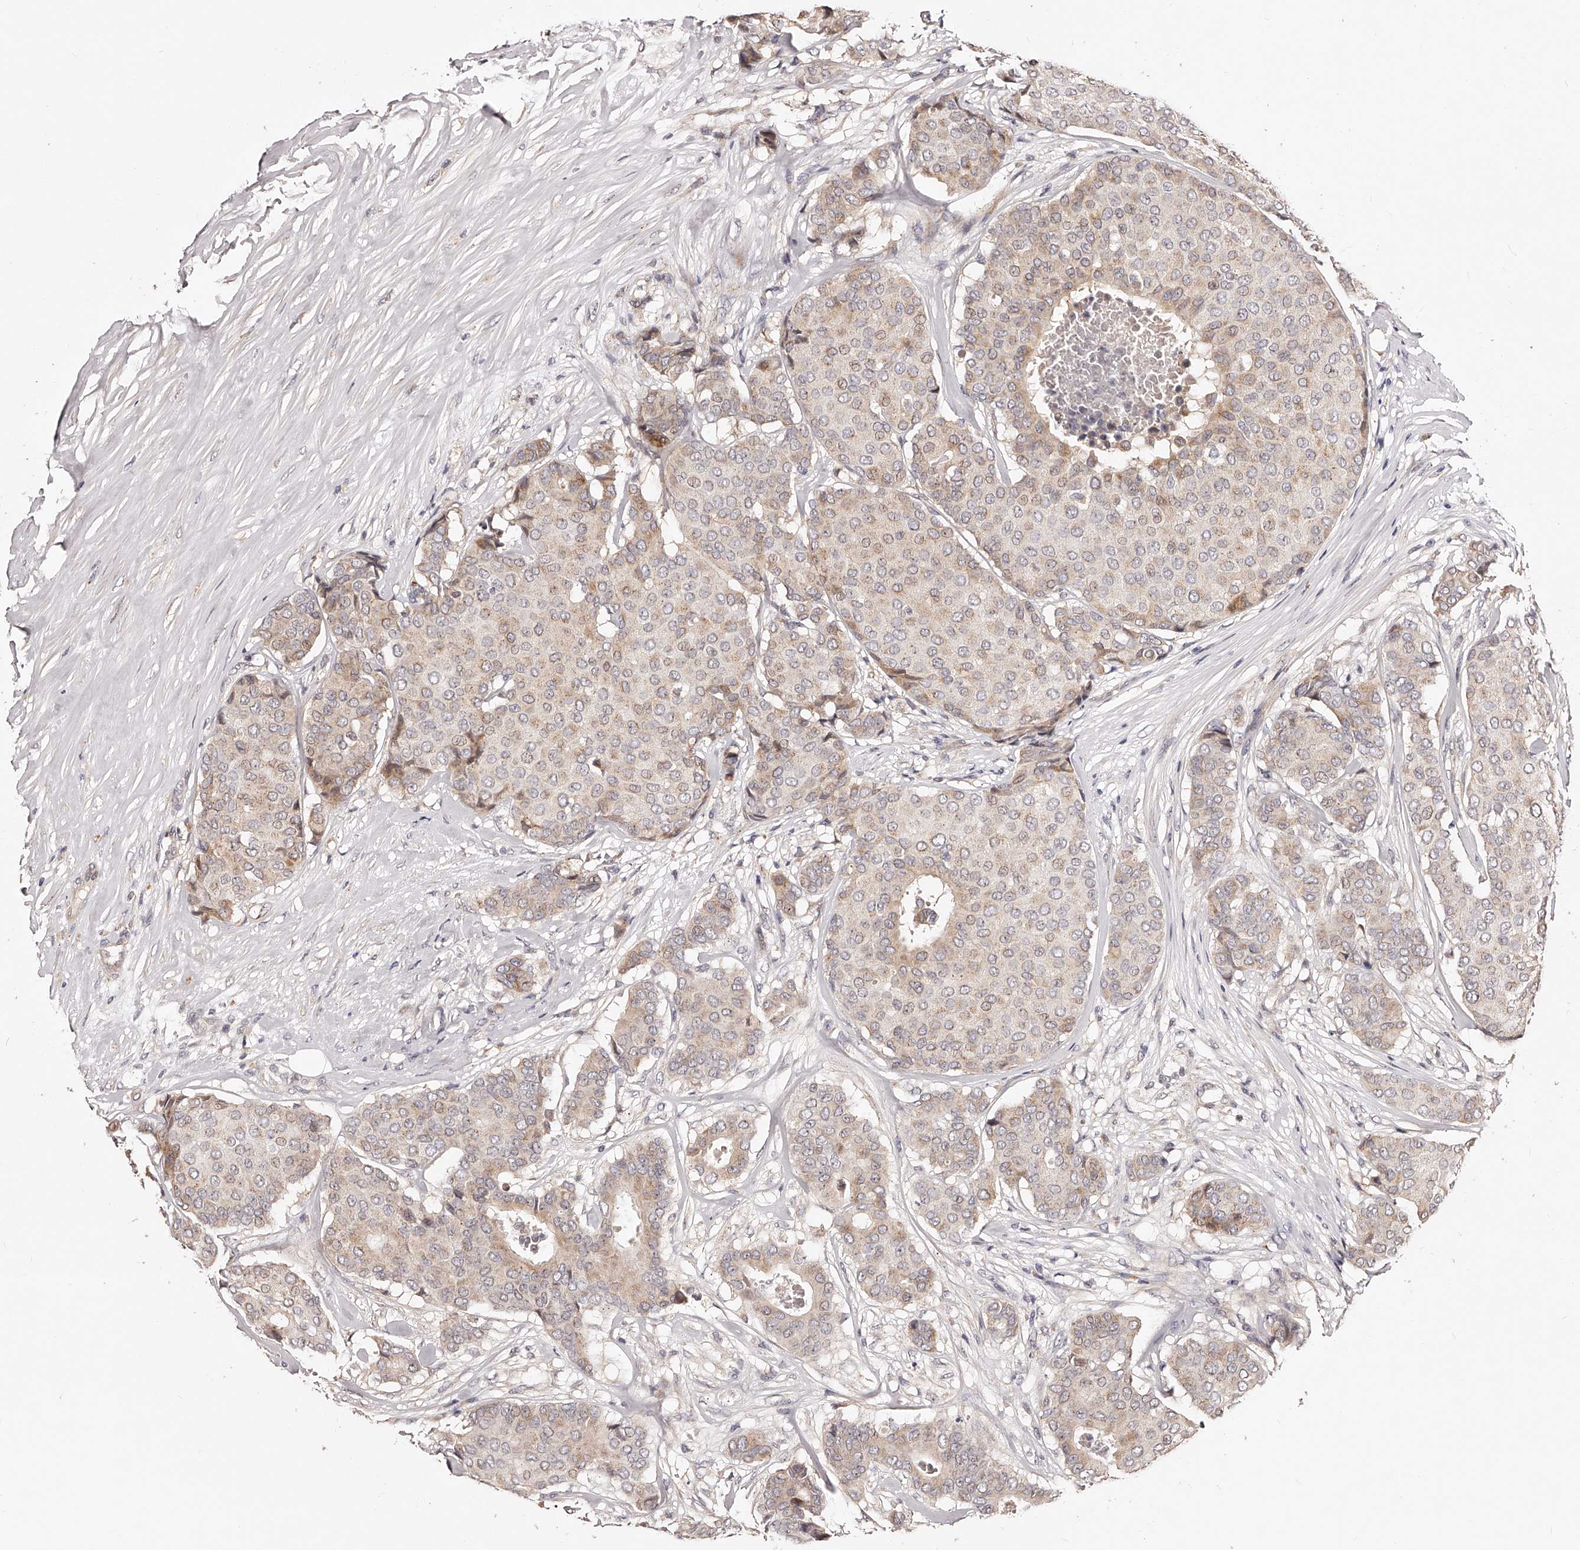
{"staining": {"intensity": "weak", "quantity": ">75%", "location": "cytoplasmic/membranous,nuclear"}, "tissue": "breast cancer", "cell_type": "Tumor cells", "image_type": "cancer", "snomed": [{"axis": "morphology", "description": "Duct carcinoma"}, {"axis": "topography", "description": "Breast"}], "caption": "DAB (3,3'-diaminobenzidine) immunohistochemical staining of human breast infiltrating ductal carcinoma shows weak cytoplasmic/membranous and nuclear protein staining in about >75% of tumor cells.", "gene": "ZNF502", "patient": {"sex": "female", "age": 75}}